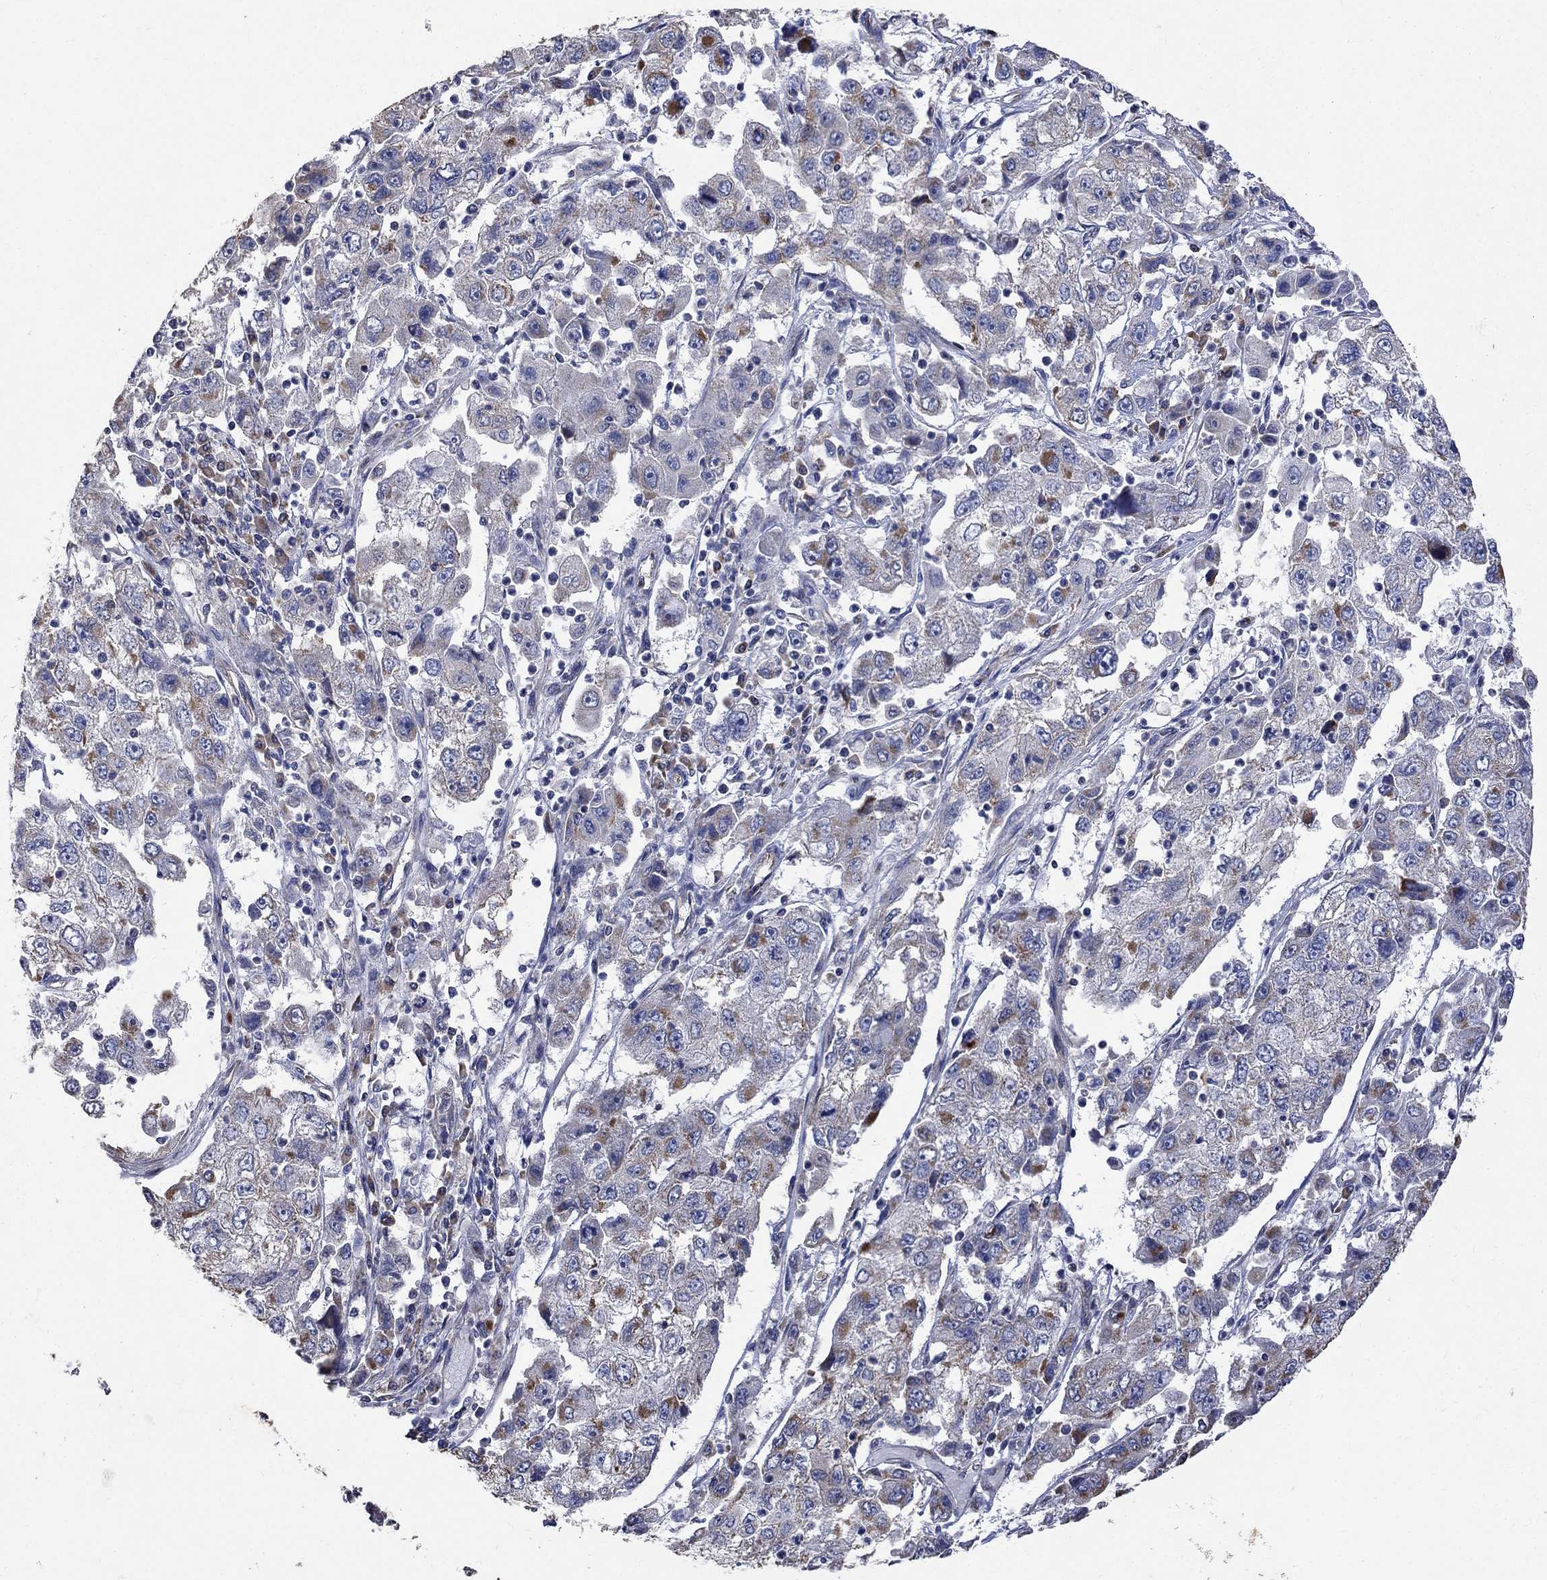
{"staining": {"intensity": "moderate", "quantity": "<25%", "location": "cytoplasmic/membranous"}, "tissue": "cervical cancer", "cell_type": "Tumor cells", "image_type": "cancer", "snomed": [{"axis": "morphology", "description": "Squamous cell carcinoma, NOS"}, {"axis": "topography", "description": "Cervix"}], "caption": "Cervical cancer stained with a brown dye demonstrates moderate cytoplasmic/membranous positive expression in approximately <25% of tumor cells.", "gene": "ANKRA2", "patient": {"sex": "female", "age": 36}}